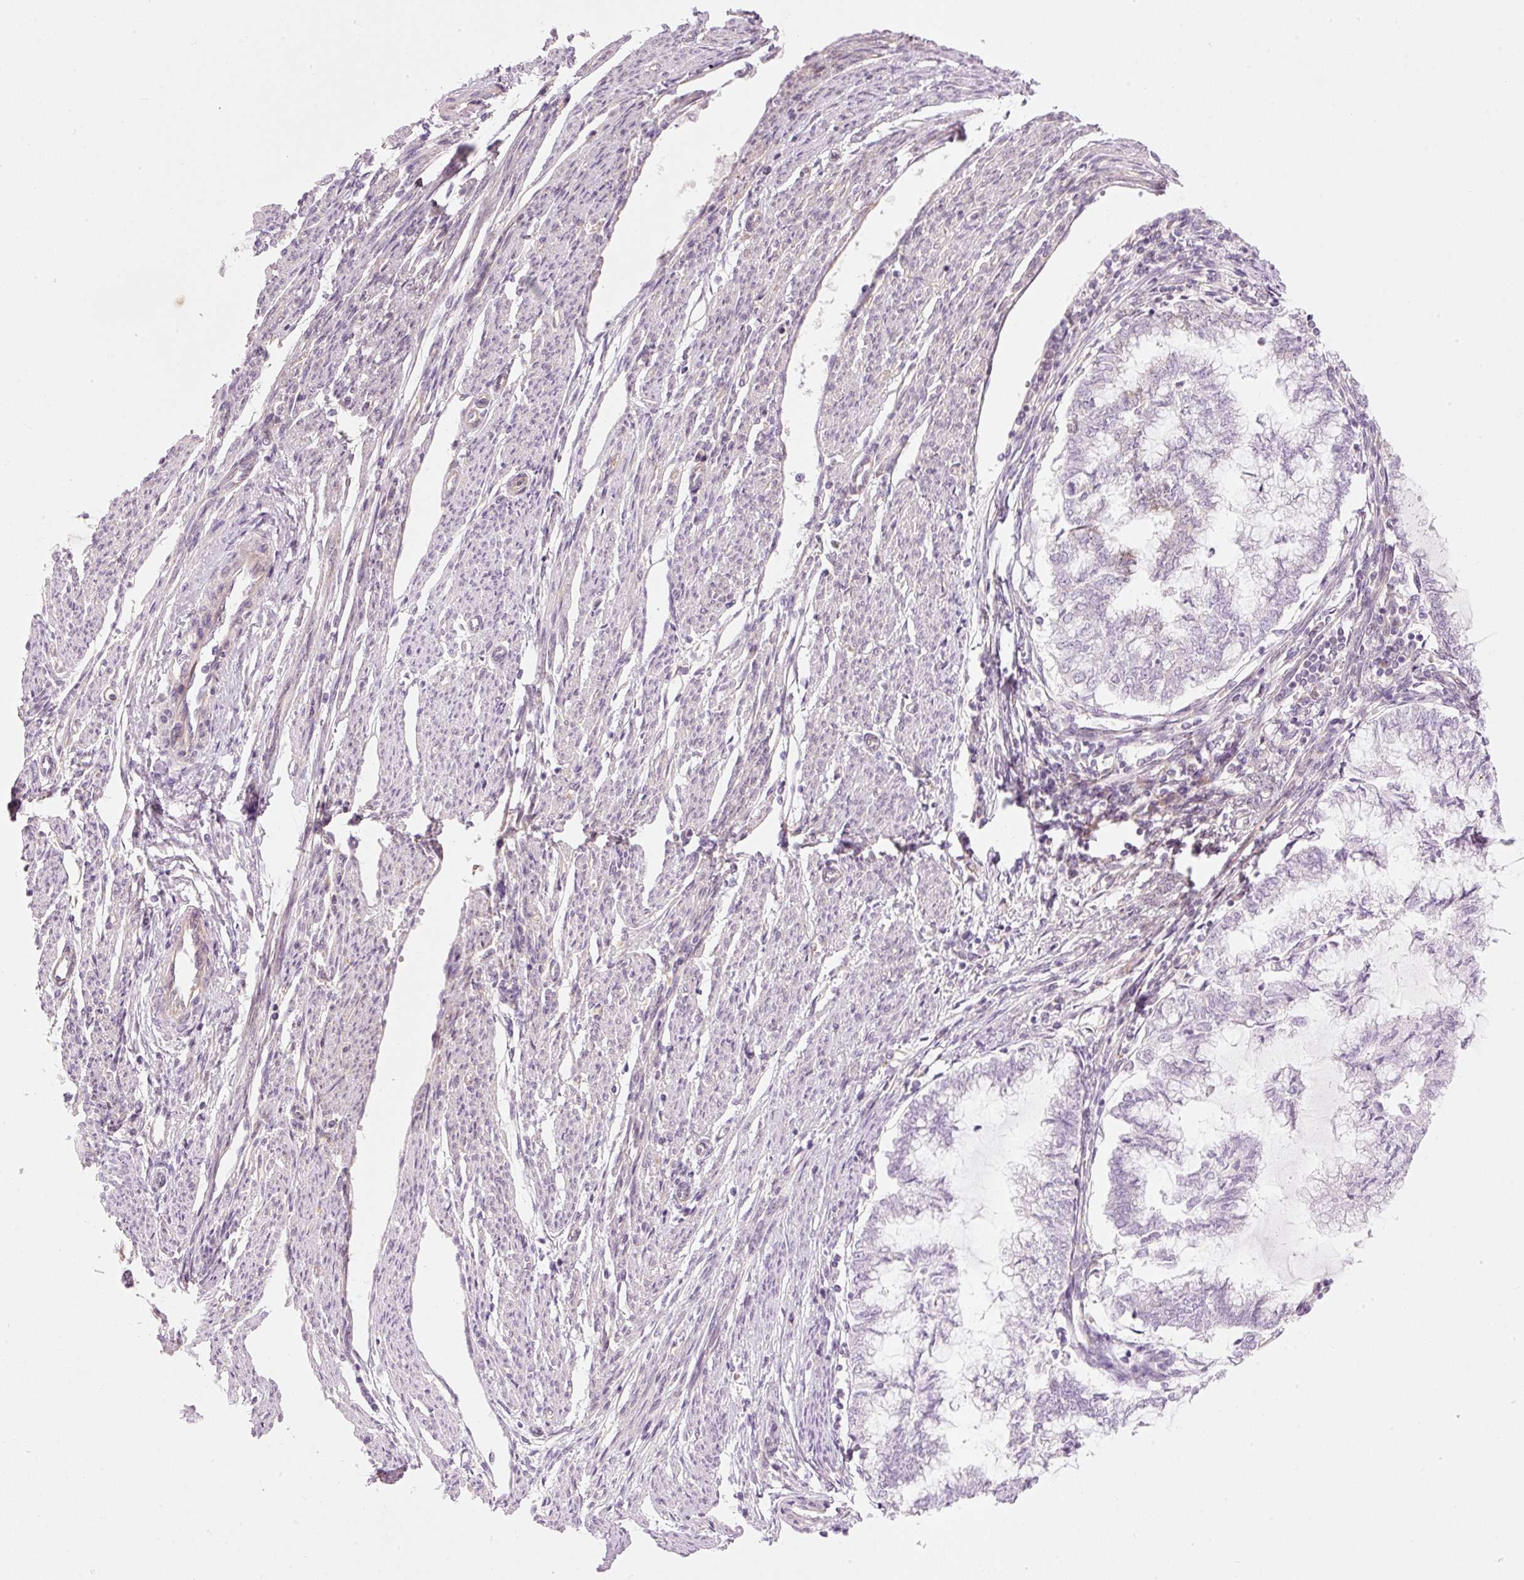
{"staining": {"intensity": "negative", "quantity": "none", "location": "none"}, "tissue": "endometrial cancer", "cell_type": "Tumor cells", "image_type": "cancer", "snomed": [{"axis": "morphology", "description": "Adenocarcinoma, NOS"}, {"axis": "topography", "description": "Endometrium"}], "caption": "The immunohistochemistry (IHC) histopathology image has no significant expression in tumor cells of endometrial adenocarcinoma tissue. (Stains: DAB (3,3'-diaminobenzidine) immunohistochemistry with hematoxylin counter stain, Microscopy: brightfield microscopy at high magnification).", "gene": "MZT2B", "patient": {"sex": "female", "age": 79}}